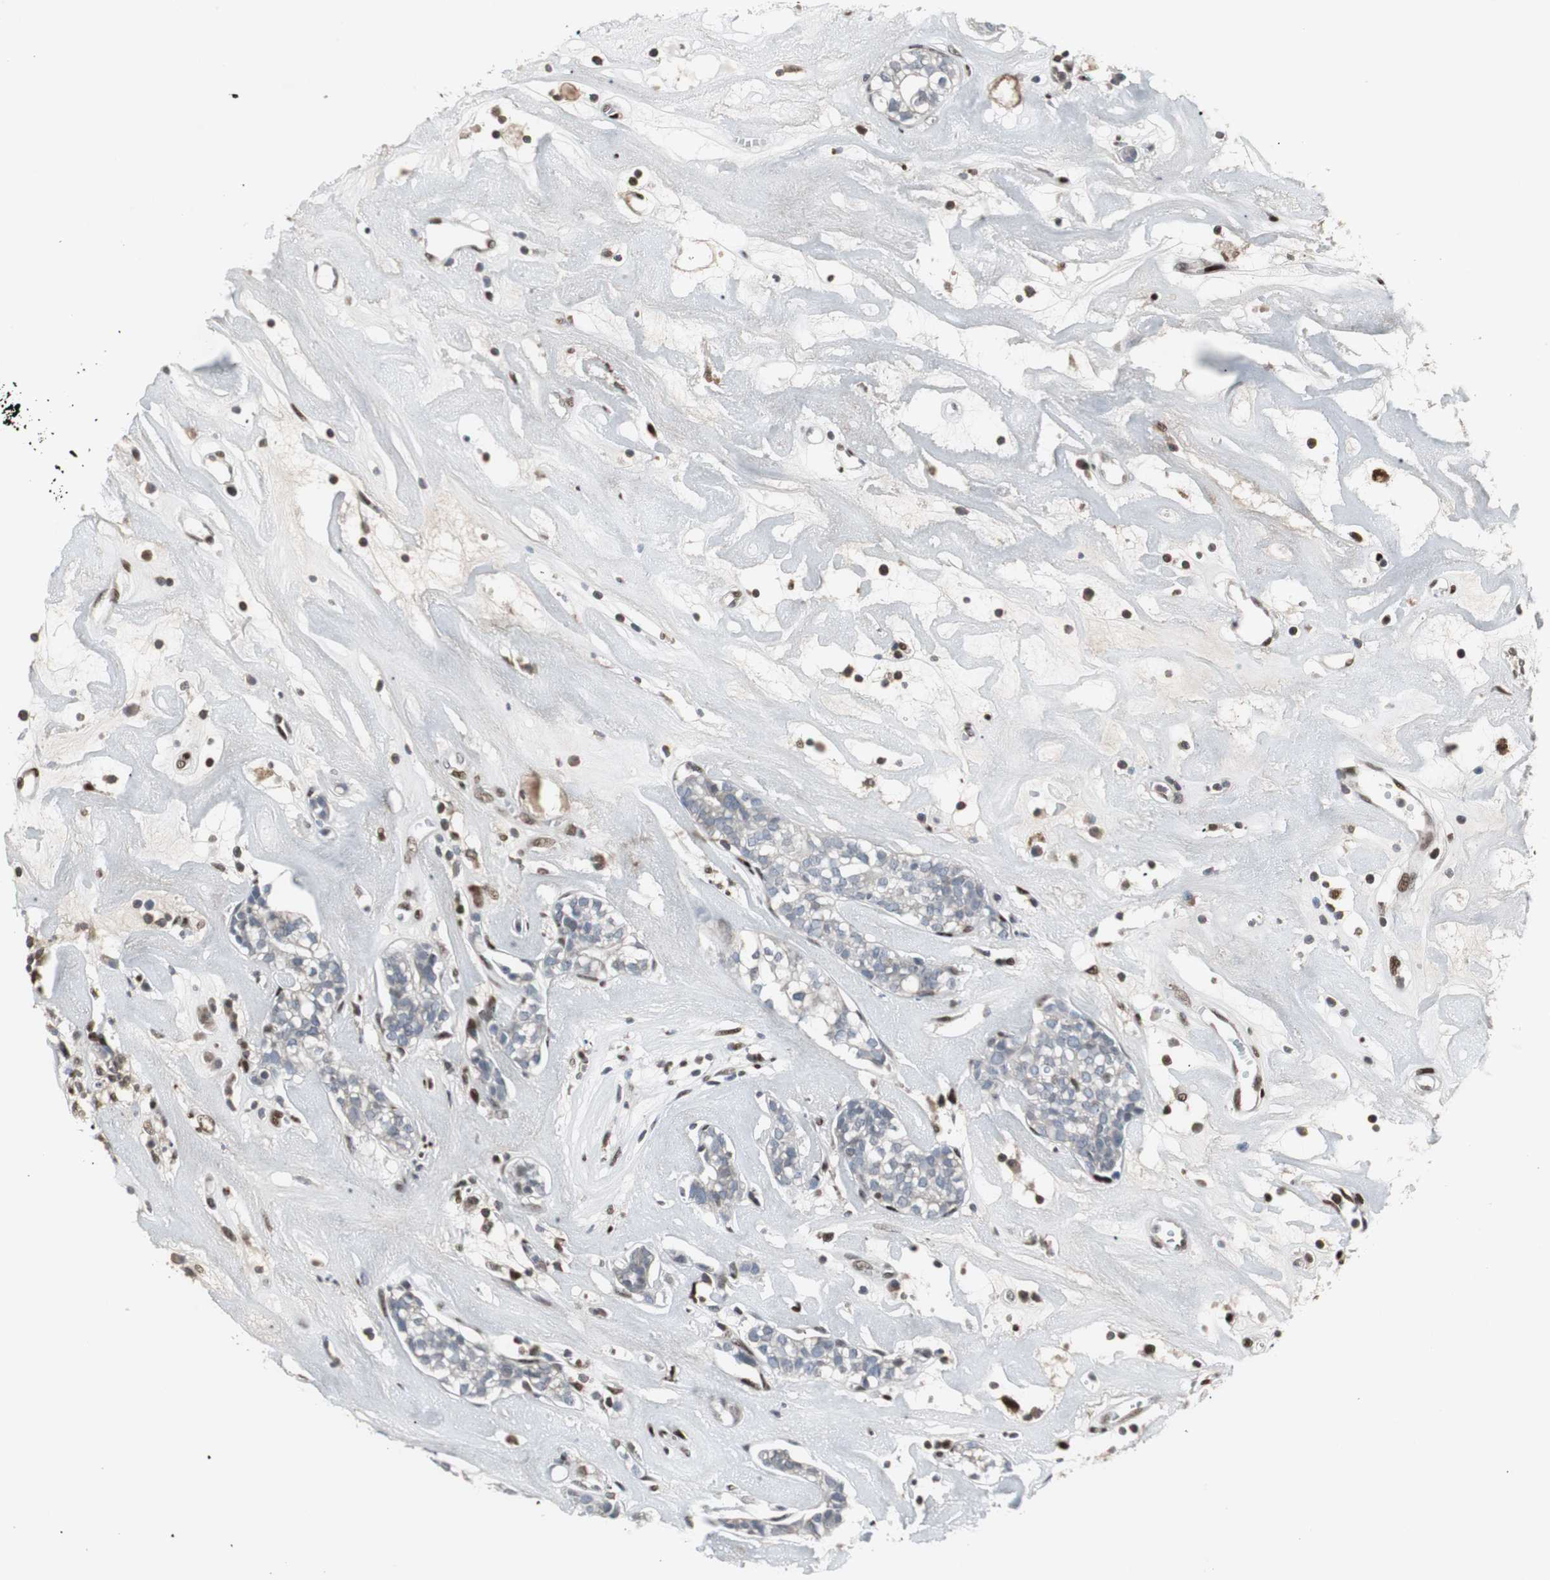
{"staining": {"intensity": "negative", "quantity": "none", "location": "none"}, "tissue": "head and neck cancer", "cell_type": "Tumor cells", "image_type": "cancer", "snomed": [{"axis": "morphology", "description": "Adenocarcinoma, NOS"}, {"axis": "topography", "description": "Salivary gland"}, {"axis": "topography", "description": "Head-Neck"}], "caption": "Tumor cells show no significant protein expression in head and neck cancer (adenocarcinoma).", "gene": "GRK2", "patient": {"sex": "female", "age": 65}}